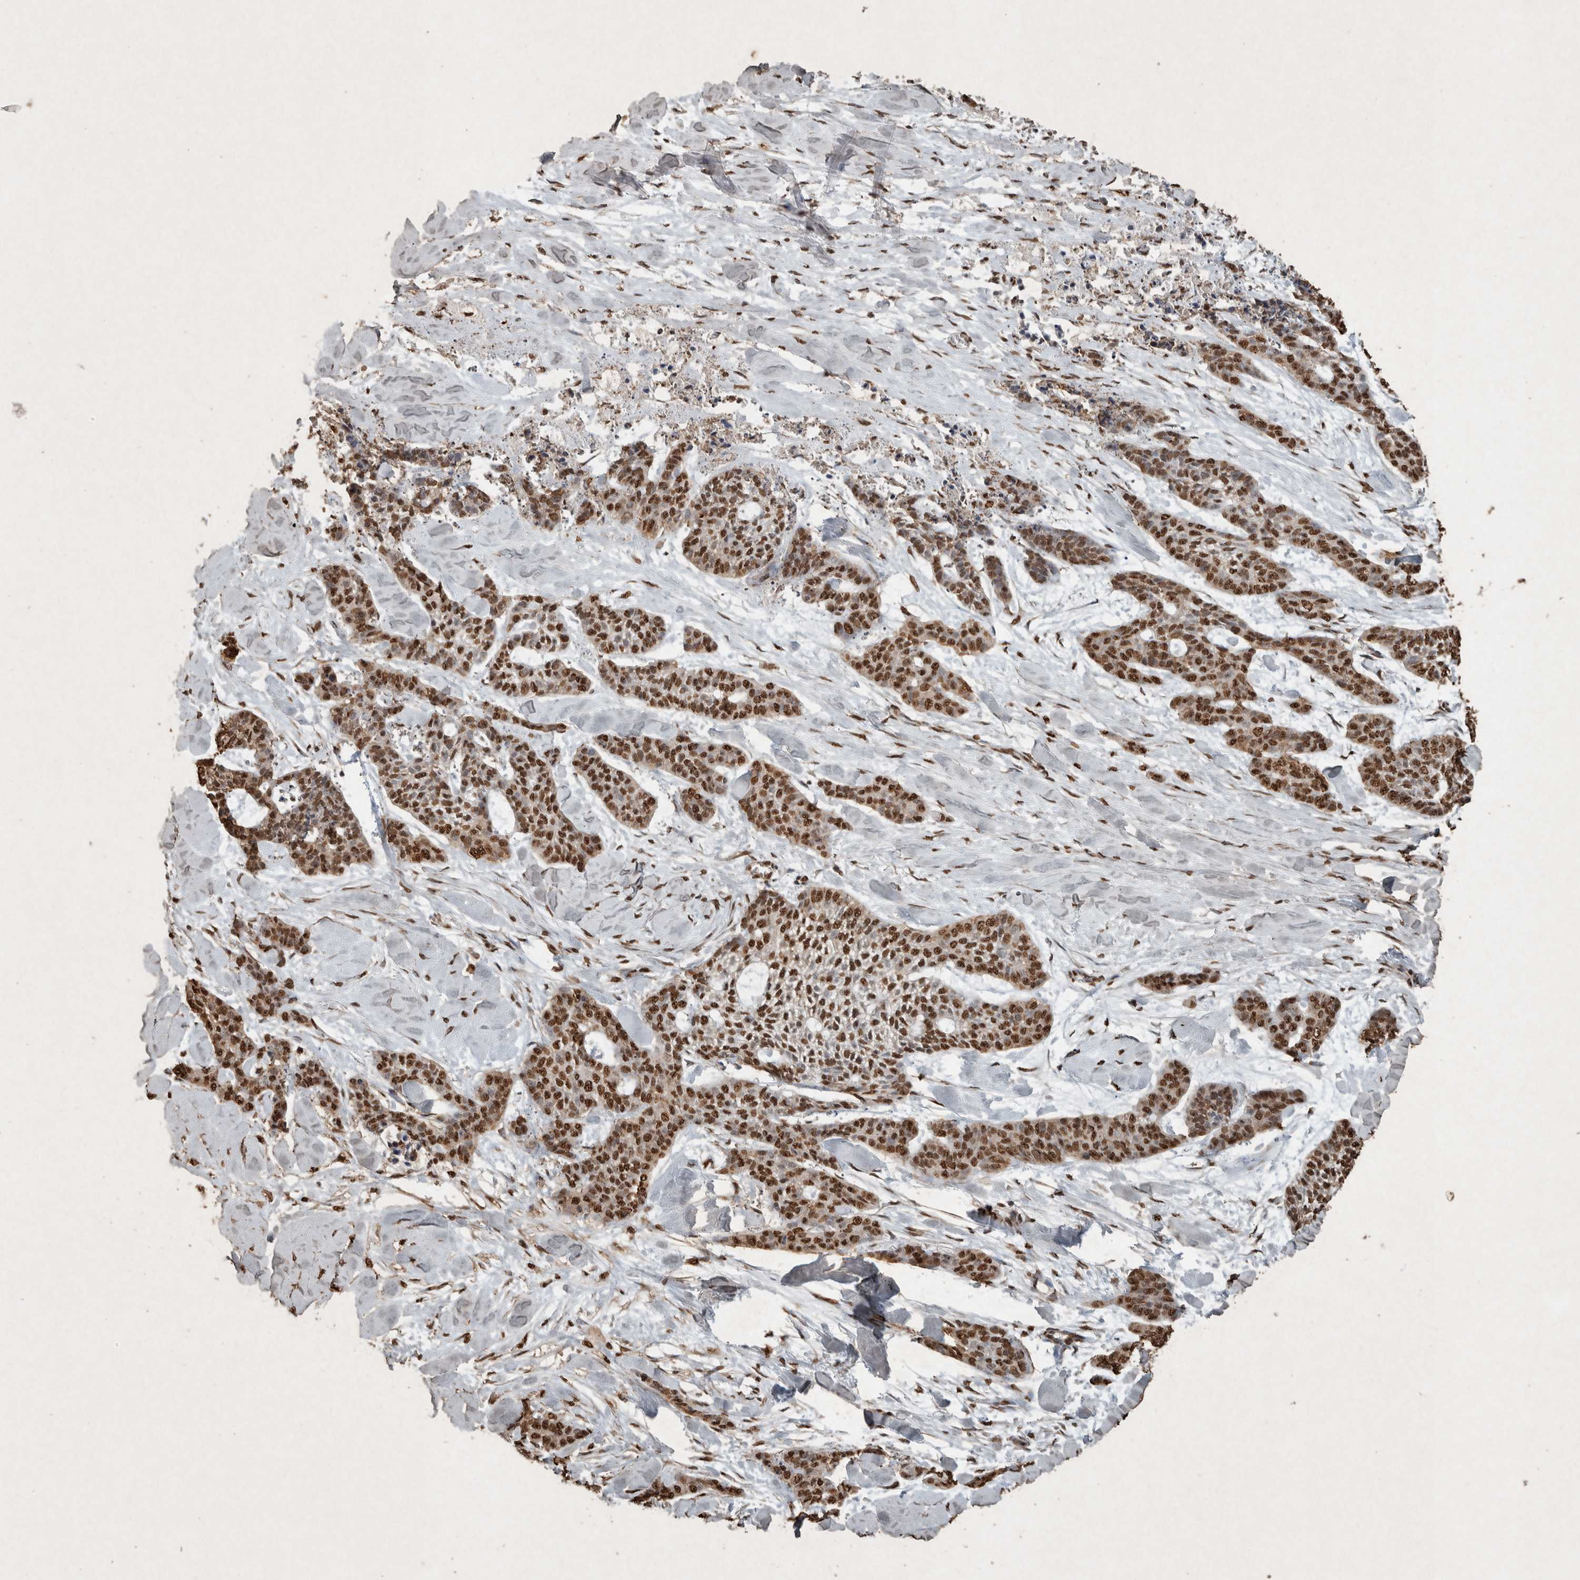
{"staining": {"intensity": "strong", "quantity": ">75%", "location": "nuclear"}, "tissue": "skin cancer", "cell_type": "Tumor cells", "image_type": "cancer", "snomed": [{"axis": "morphology", "description": "Basal cell carcinoma"}, {"axis": "topography", "description": "Skin"}], "caption": "Human skin cancer (basal cell carcinoma) stained for a protein (brown) reveals strong nuclear positive expression in approximately >75% of tumor cells.", "gene": "FSTL3", "patient": {"sex": "female", "age": 64}}